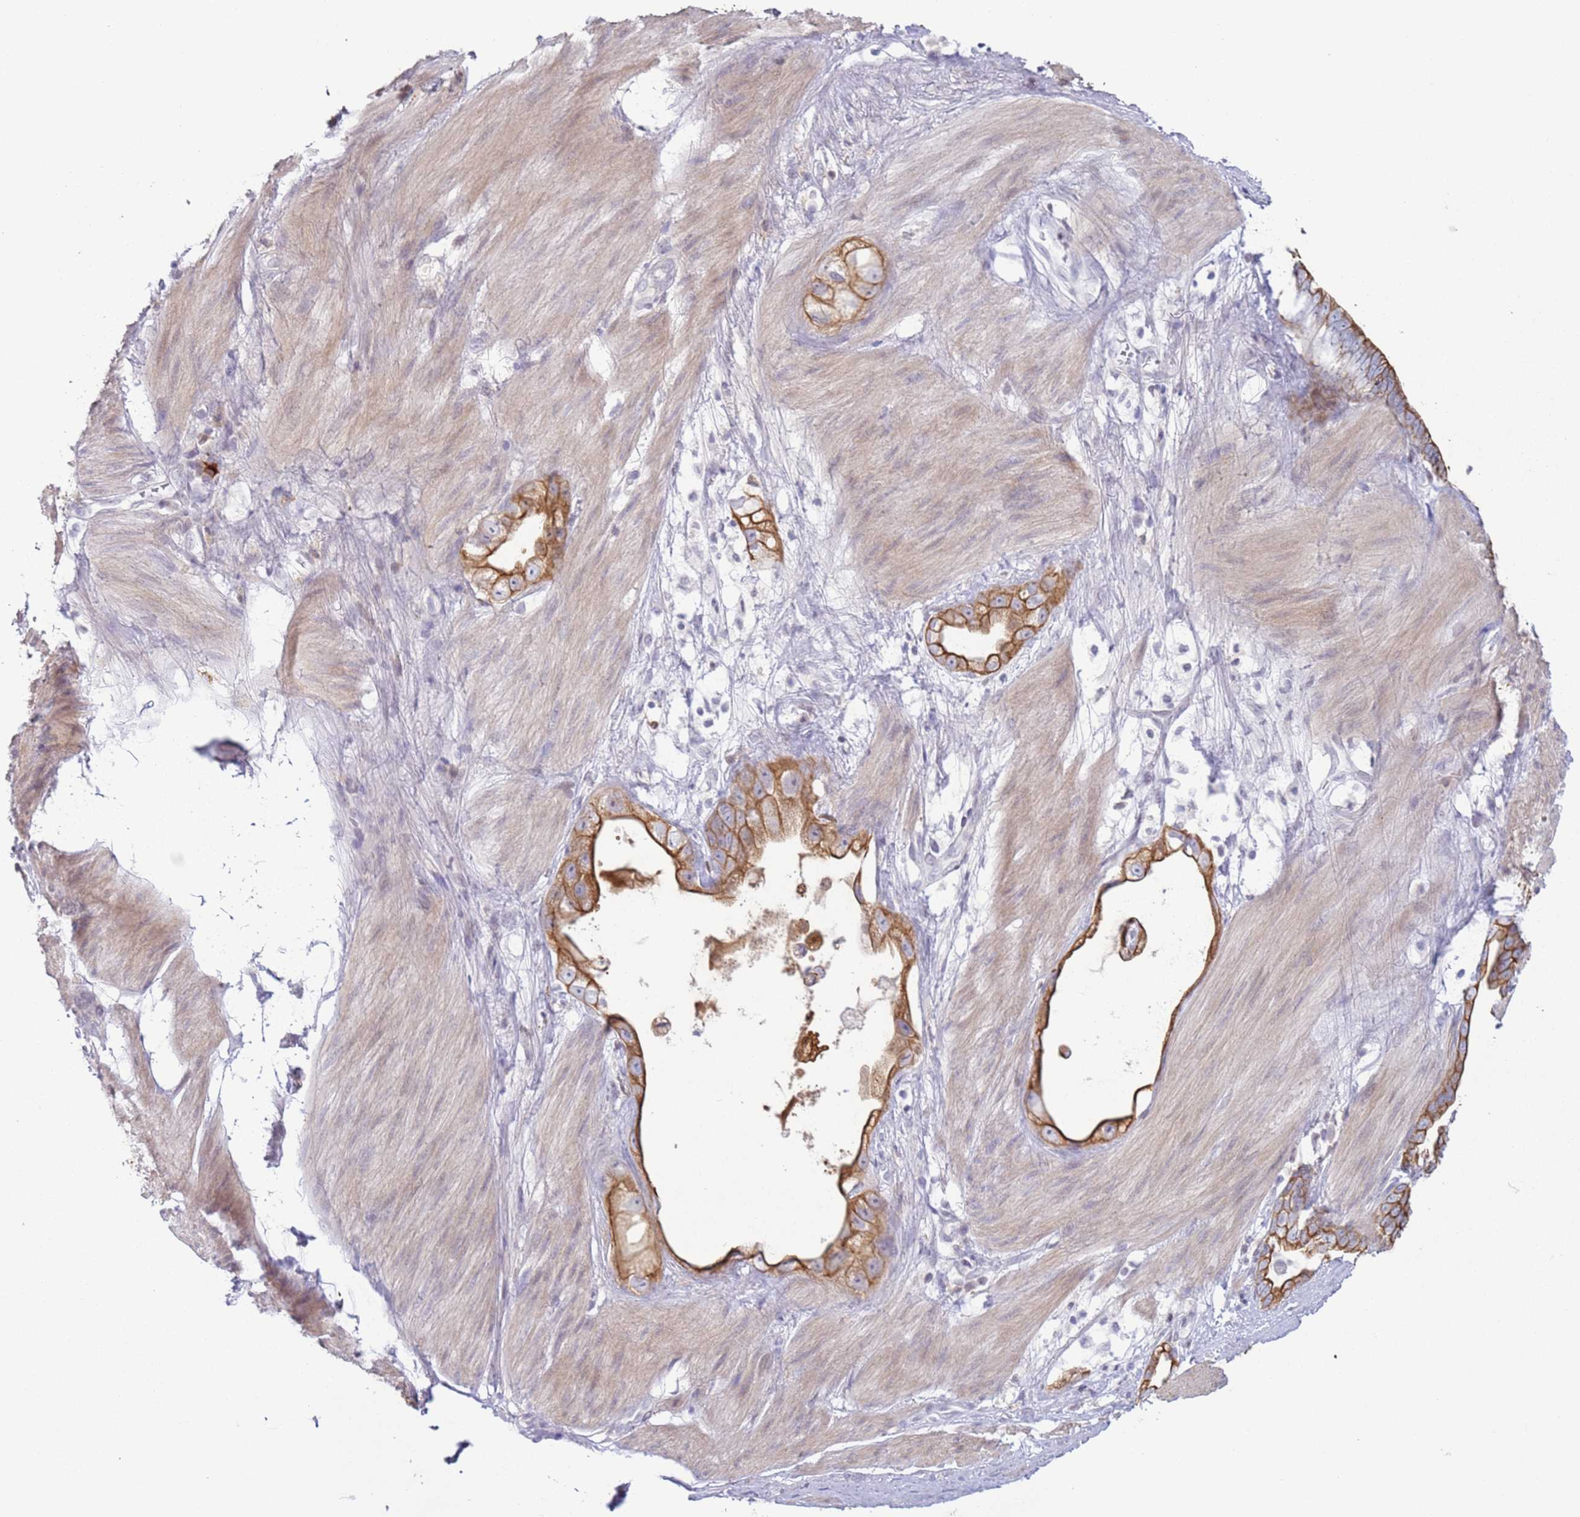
{"staining": {"intensity": "moderate", "quantity": ">75%", "location": "cytoplasmic/membranous"}, "tissue": "stomach cancer", "cell_type": "Tumor cells", "image_type": "cancer", "snomed": [{"axis": "morphology", "description": "Adenocarcinoma, NOS"}, {"axis": "topography", "description": "Stomach"}], "caption": "Immunohistochemistry (IHC) micrograph of human adenocarcinoma (stomach) stained for a protein (brown), which exhibits medium levels of moderate cytoplasmic/membranous staining in approximately >75% of tumor cells.", "gene": "NPAP1", "patient": {"sex": "male", "age": 55}}